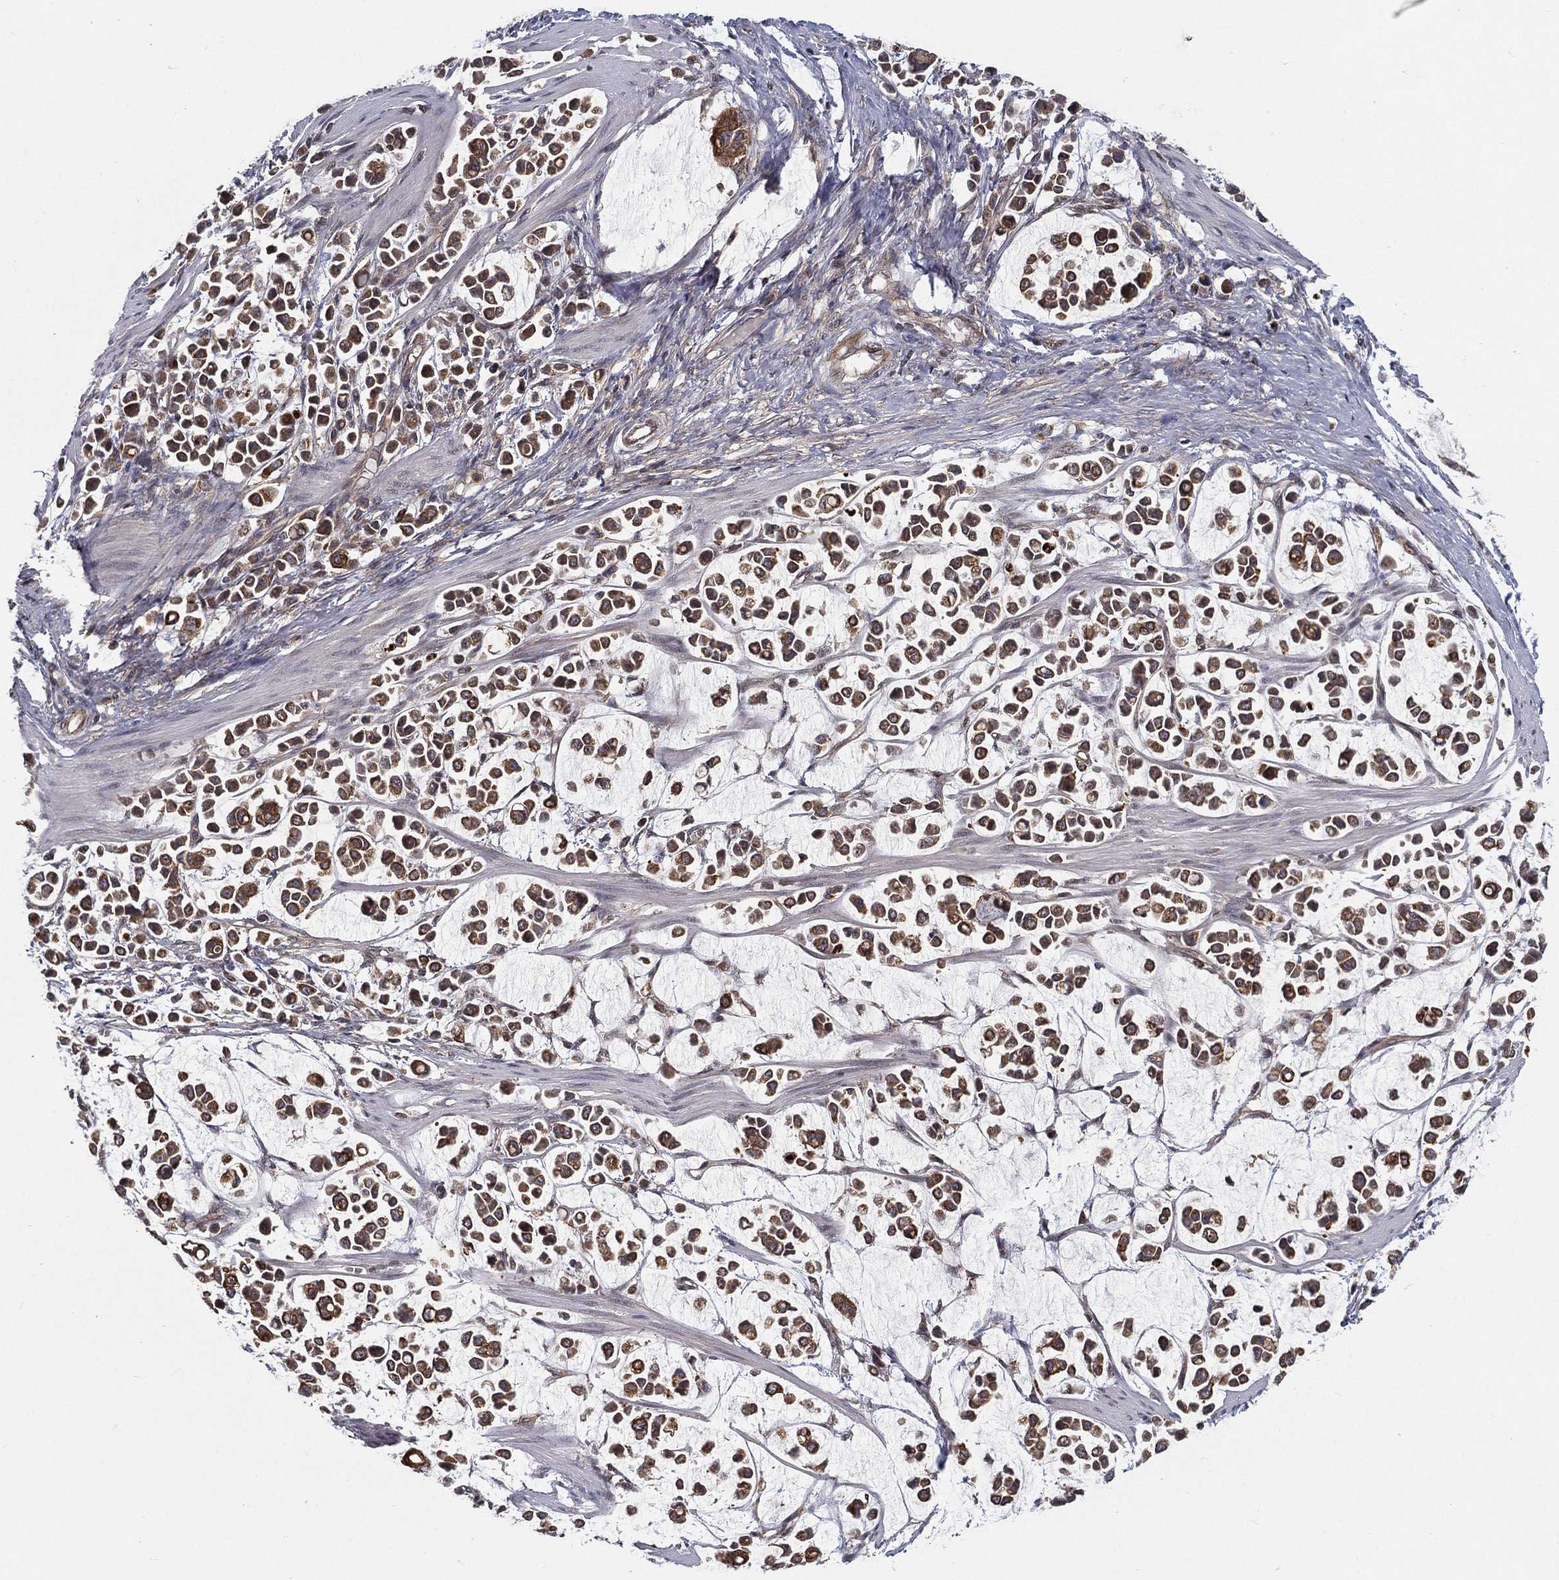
{"staining": {"intensity": "moderate", "quantity": ">75%", "location": "cytoplasmic/membranous"}, "tissue": "stomach cancer", "cell_type": "Tumor cells", "image_type": "cancer", "snomed": [{"axis": "morphology", "description": "Adenocarcinoma, NOS"}, {"axis": "topography", "description": "Stomach"}], "caption": "IHC of human stomach cancer (adenocarcinoma) reveals medium levels of moderate cytoplasmic/membranous staining in about >75% of tumor cells.", "gene": "UACA", "patient": {"sex": "male", "age": 82}}